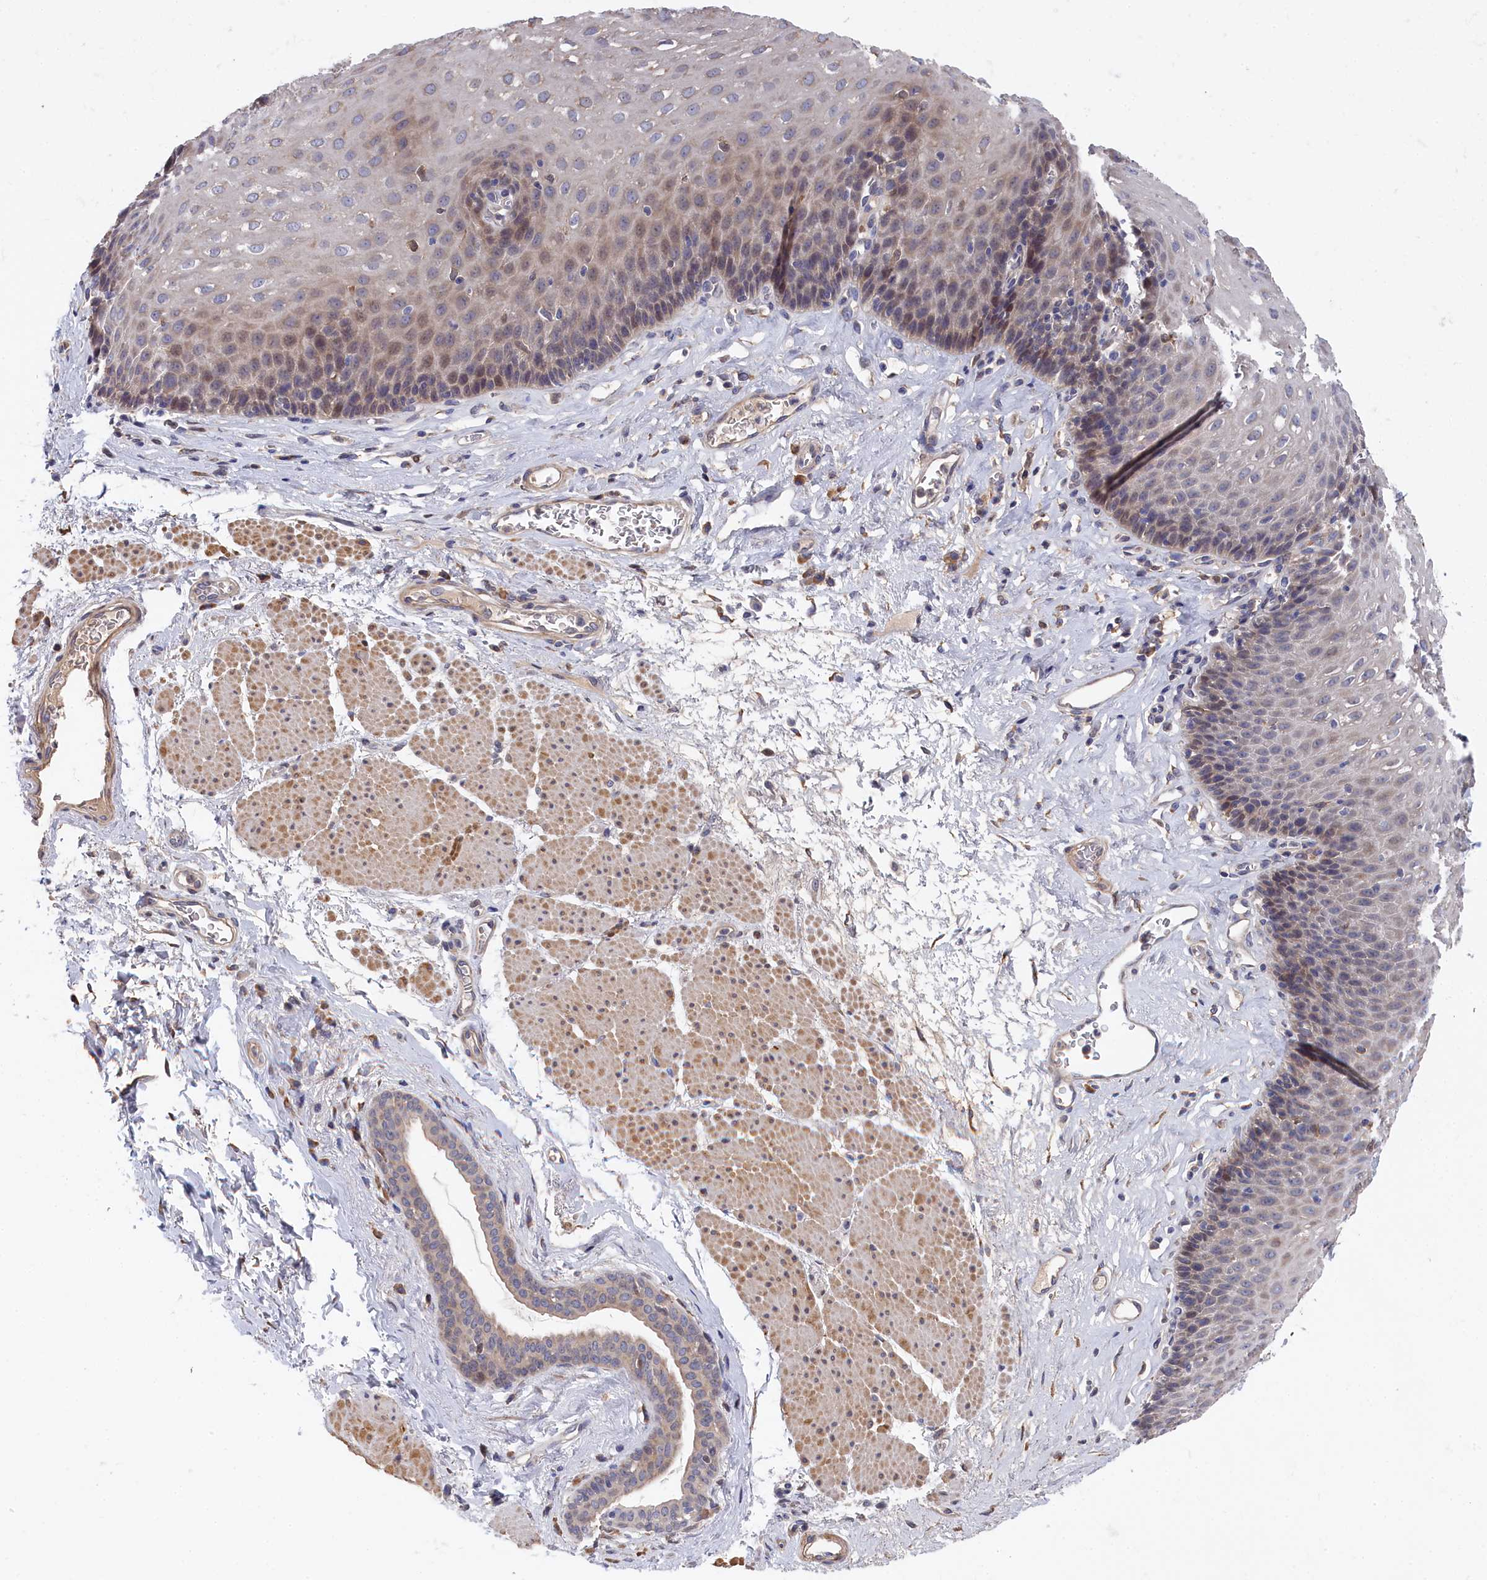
{"staining": {"intensity": "weak", "quantity": "25%-75%", "location": "cytoplasmic/membranous,nuclear"}, "tissue": "esophagus", "cell_type": "Squamous epithelial cells", "image_type": "normal", "snomed": [{"axis": "morphology", "description": "Normal tissue, NOS"}, {"axis": "topography", "description": "Esophagus"}], "caption": "Protein staining demonstrates weak cytoplasmic/membranous,nuclear staining in approximately 25%-75% of squamous epithelial cells in benign esophagus.", "gene": "CYB5D2", "patient": {"sex": "female", "age": 66}}